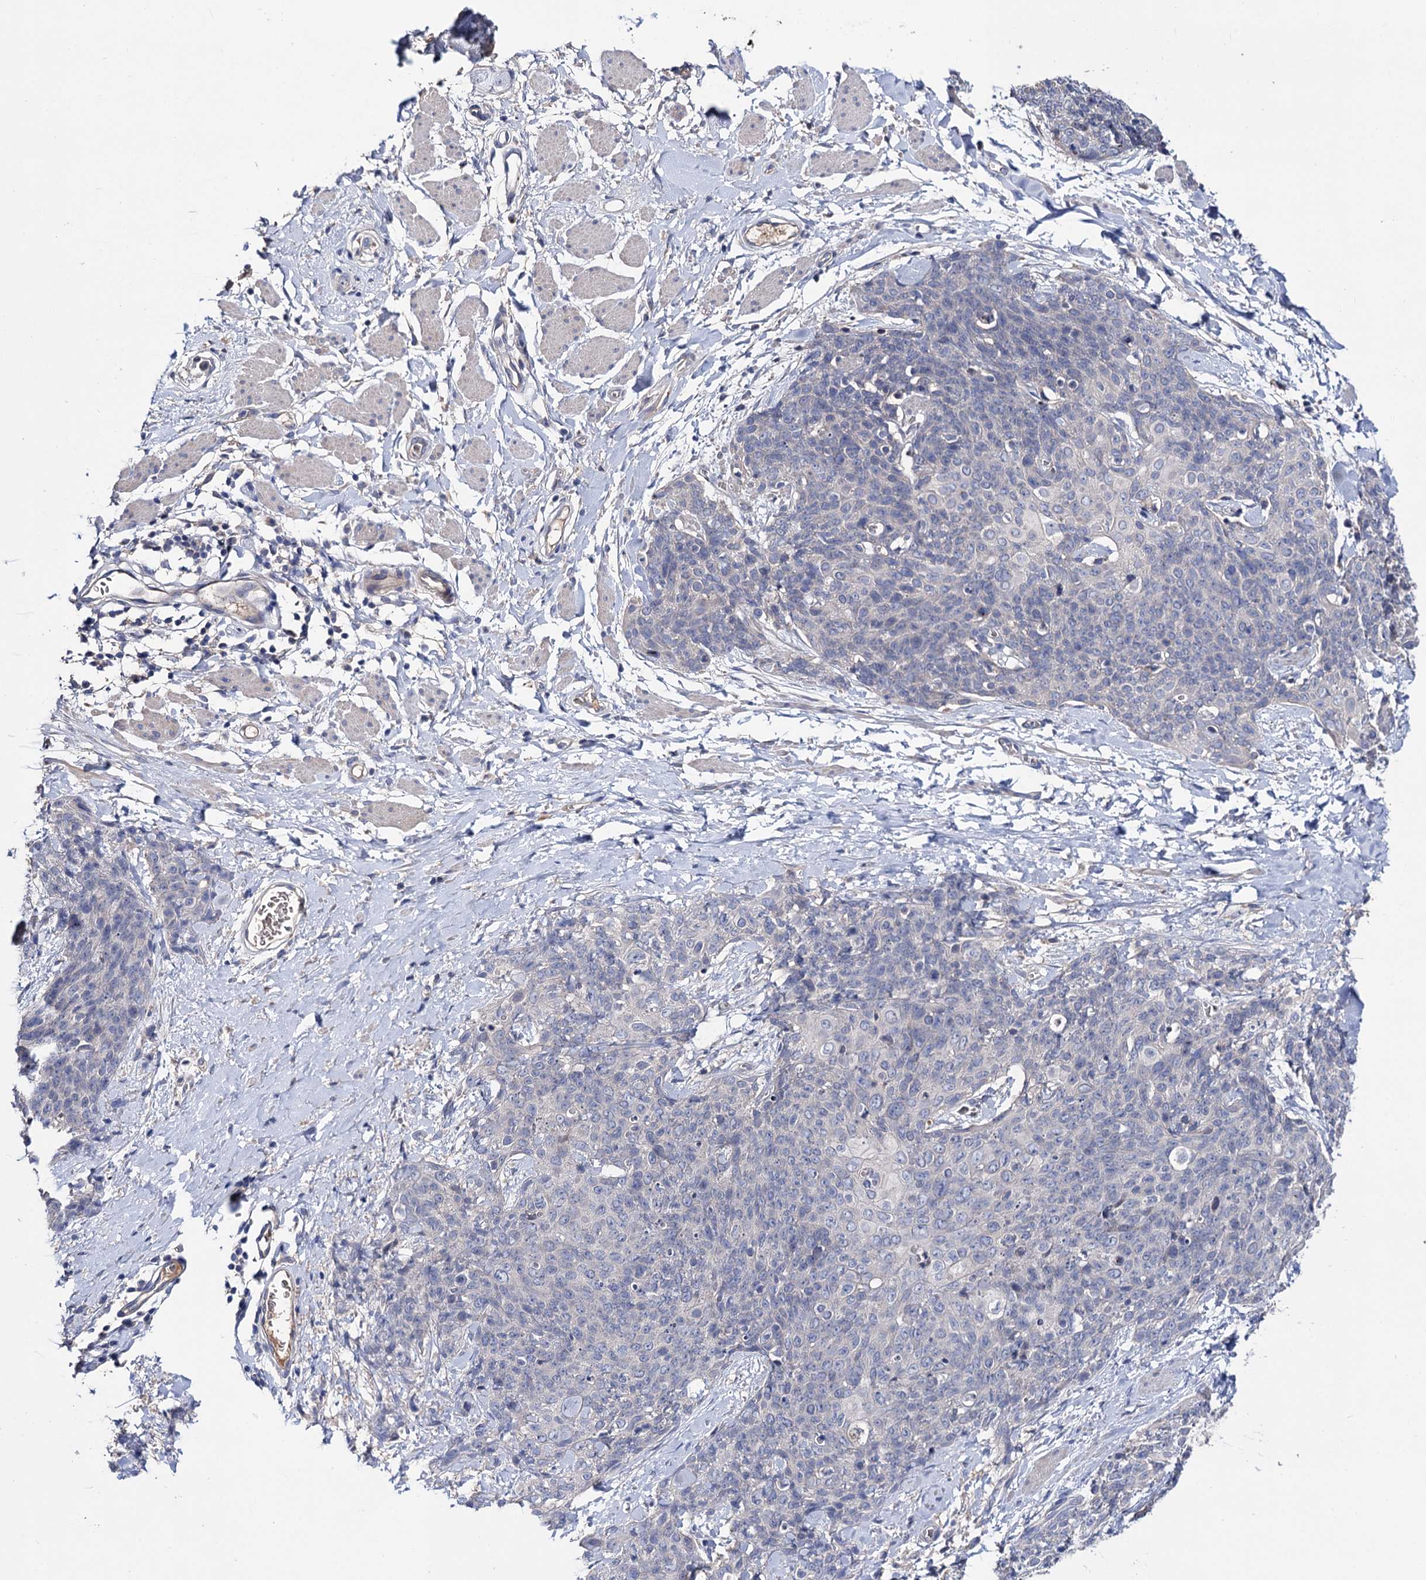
{"staining": {"intensity": "negative", "quantity": "none", "location": "none"}, "tissue": "skin cancer", "cell_type": "Tumor cells", "image_type": "cancer", "snomed": [{"axis": "morphology", "description": "Squamous cell carcinoma, NOS"}, {"axis": "topography", "description": "Skin"}, {"axis": "topography", "description": "Vulva"}], "caption": "Tumor cells are negative for protein expression in human skin cancer.", "gene": "PPP1R32", "patient": {"sex": "female", "age": 85}}